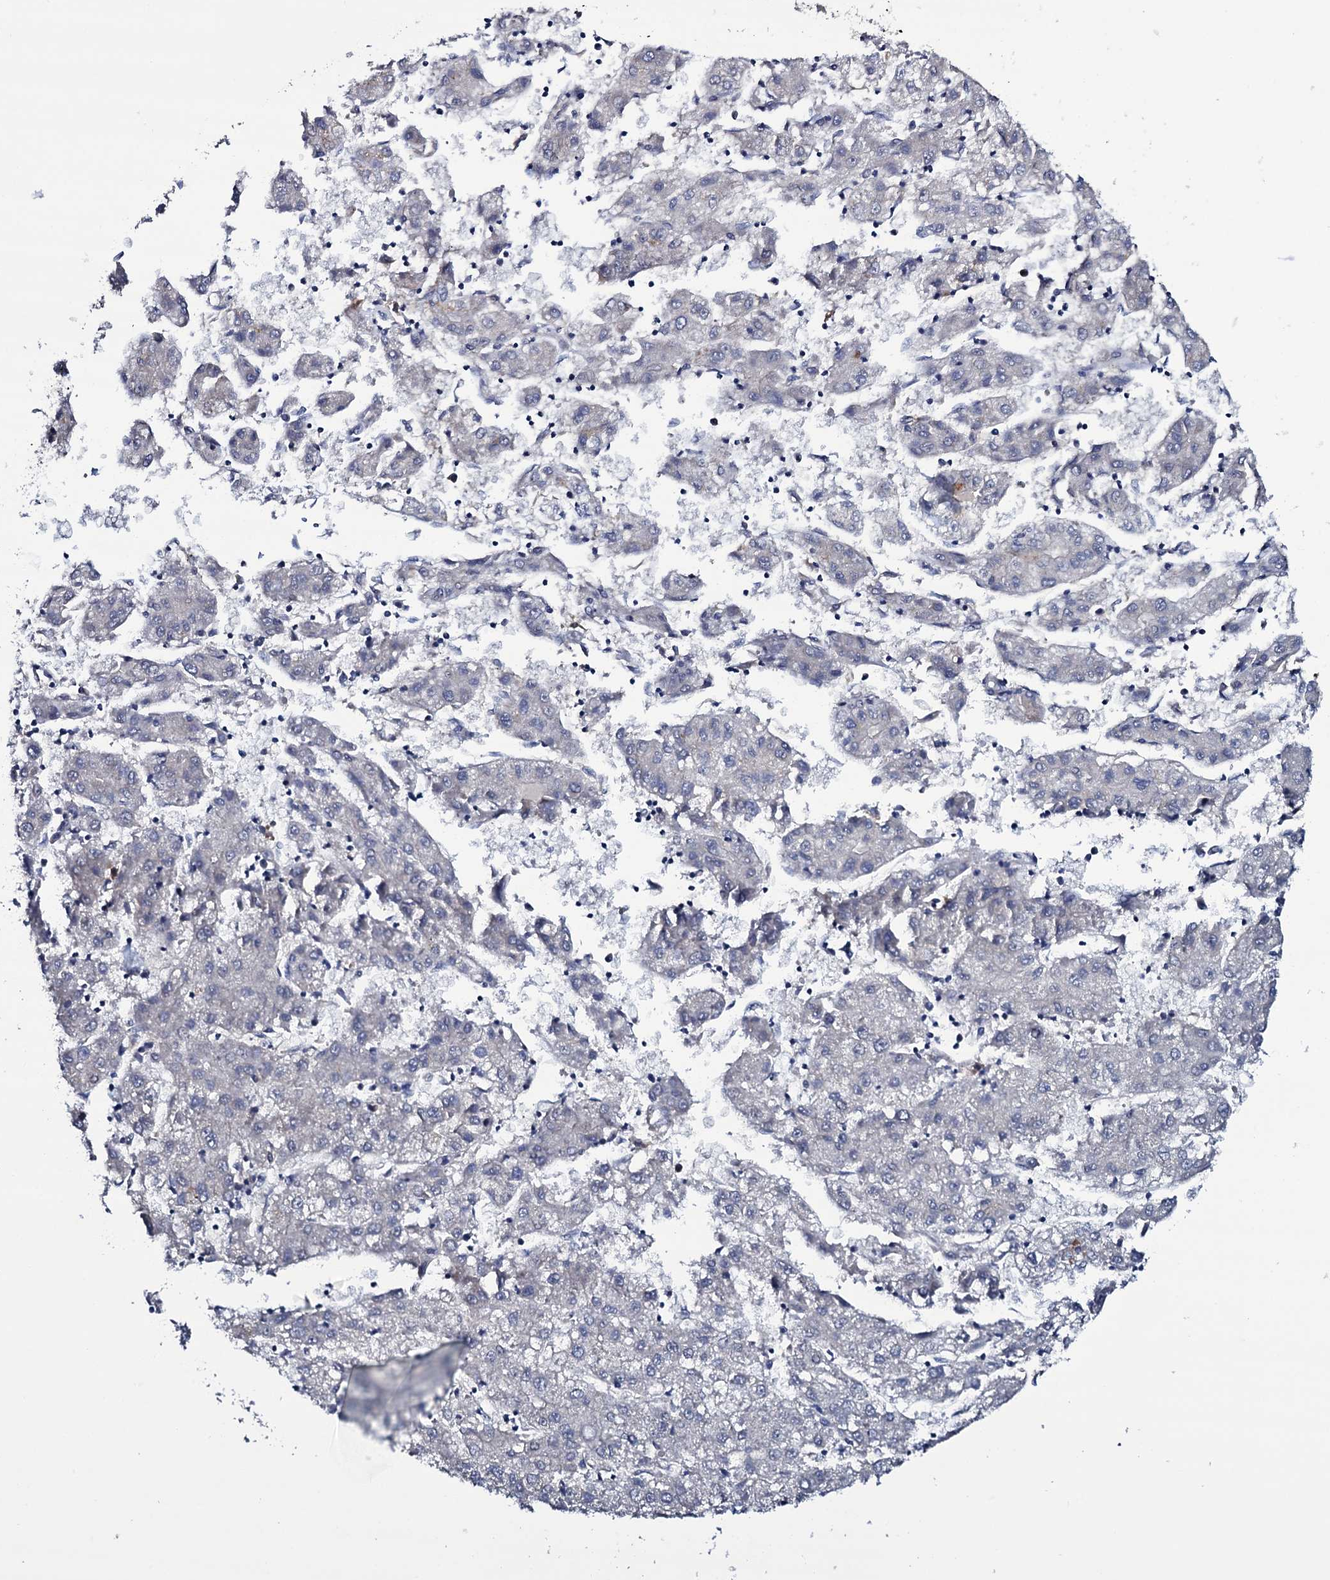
{"staining": {"intensity": "negative", "quantity": "none", "location": "none"}, "tissue": "liver cancer", "cell_type": "Tumor cells", "image_type": "cancer", "snomed": [{"axis": "morphology", "description": "Carcinoma, Hepatocellular, NOS"}, {"axis": "topography", "description": "Liver"}], "caption": "Tumor cells are negative for brown protein staining in liver cancer.", "gene": "BCL2L14", "patient": {"sex": "male", "age": 72}}